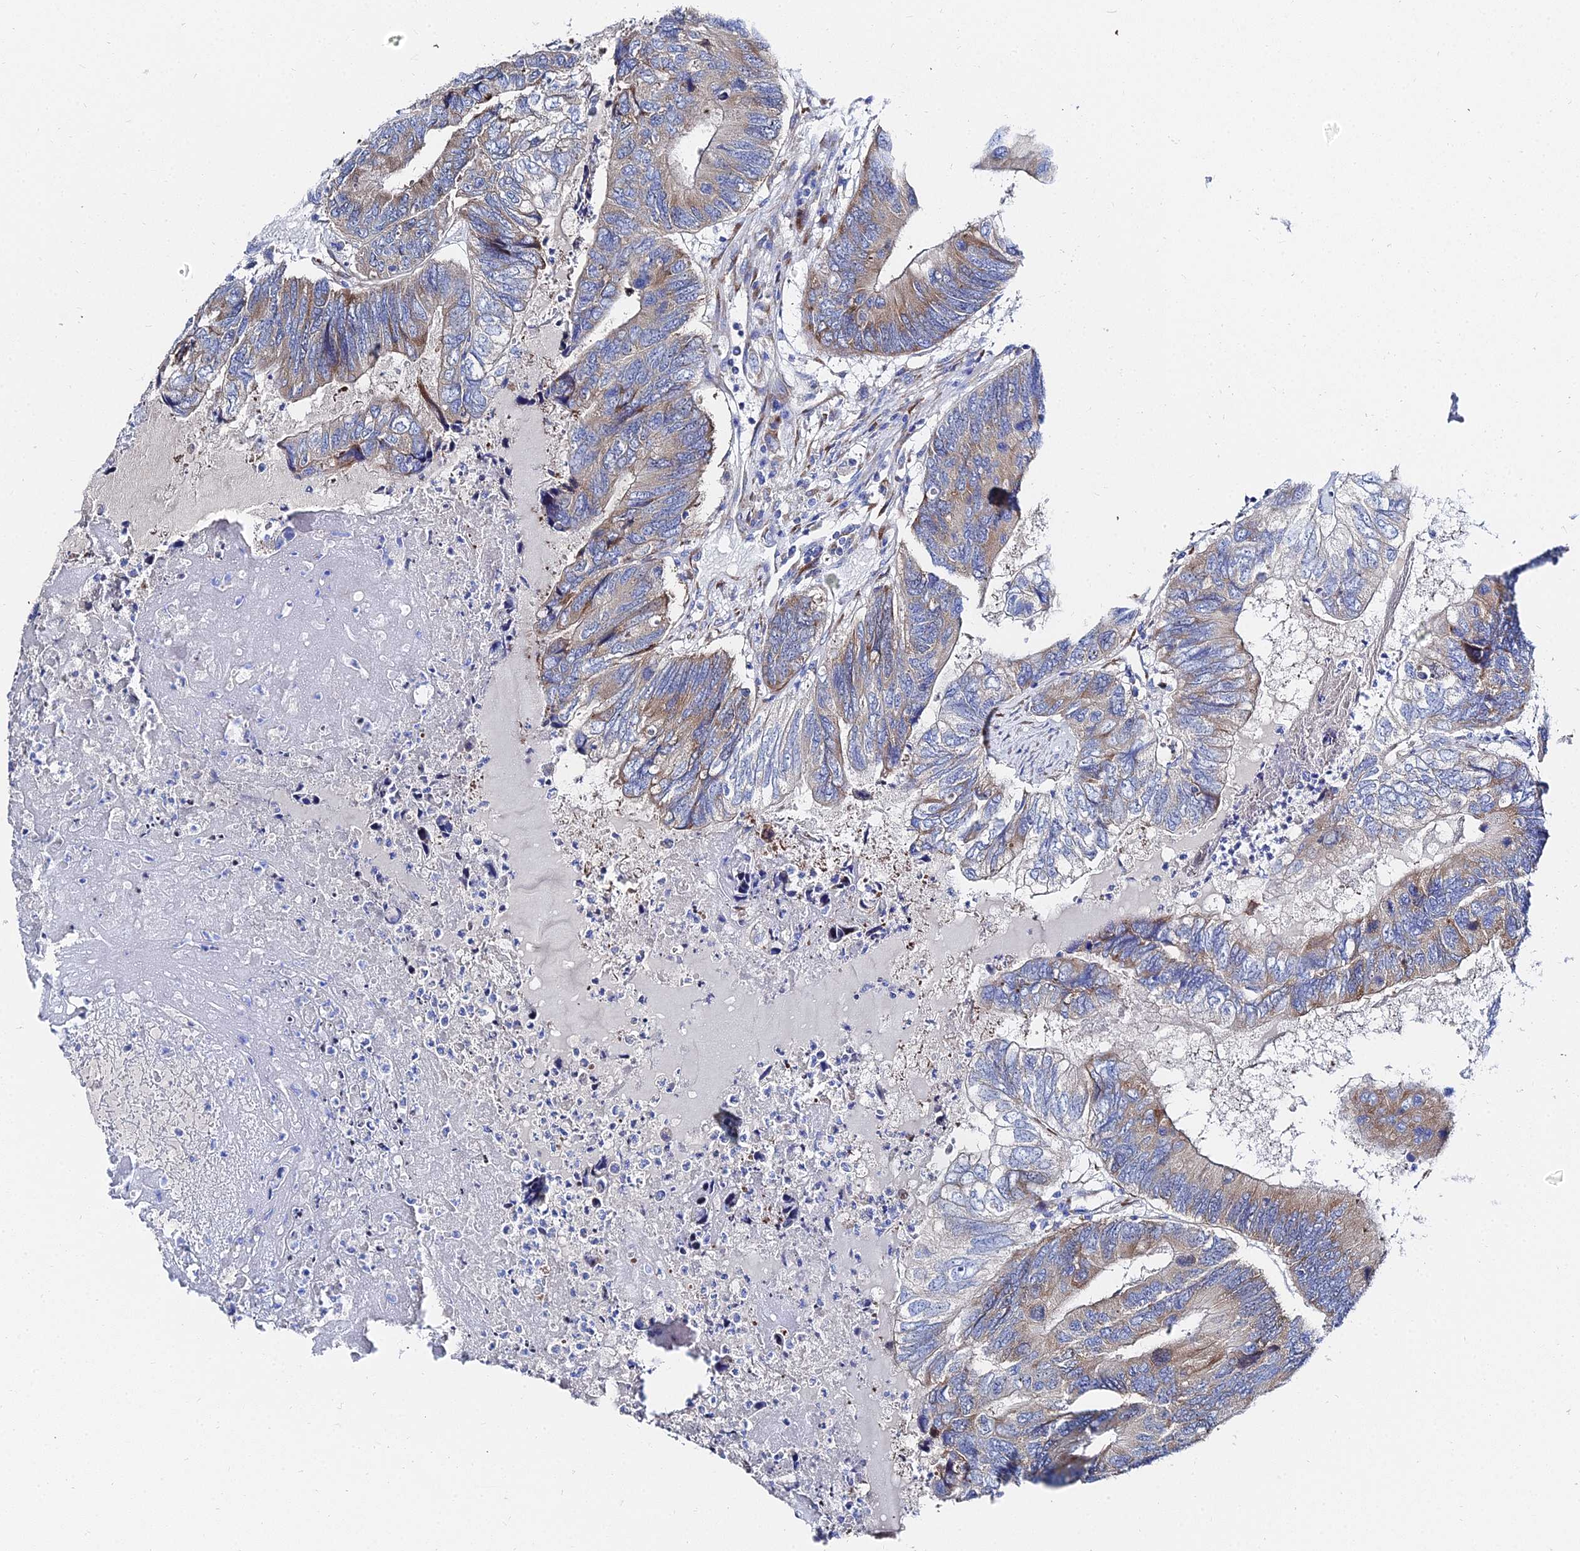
{"staining": {"intensity": "moderate", "quantity": "25%-75%", "location": "cytoplasmic/membranous"}, "tissue": "colorectal cancer", "cell_type": "Tumor cells", "image_type": "cancer", "snomed": [{"axis": "morphology", "description": "Adenocarcinoma, NOS"}, {"axis": "topography", "description": "Colon"}], "caption": "This is a micrograph of immunohistochemistry staining of colorectal cancer (adenocarcinoma), which shows moderate staining in the cytoplasmic/membranous of tumor cells.", "gene": "PTTG1", "patient": {"sex": "female", "age": 67}}